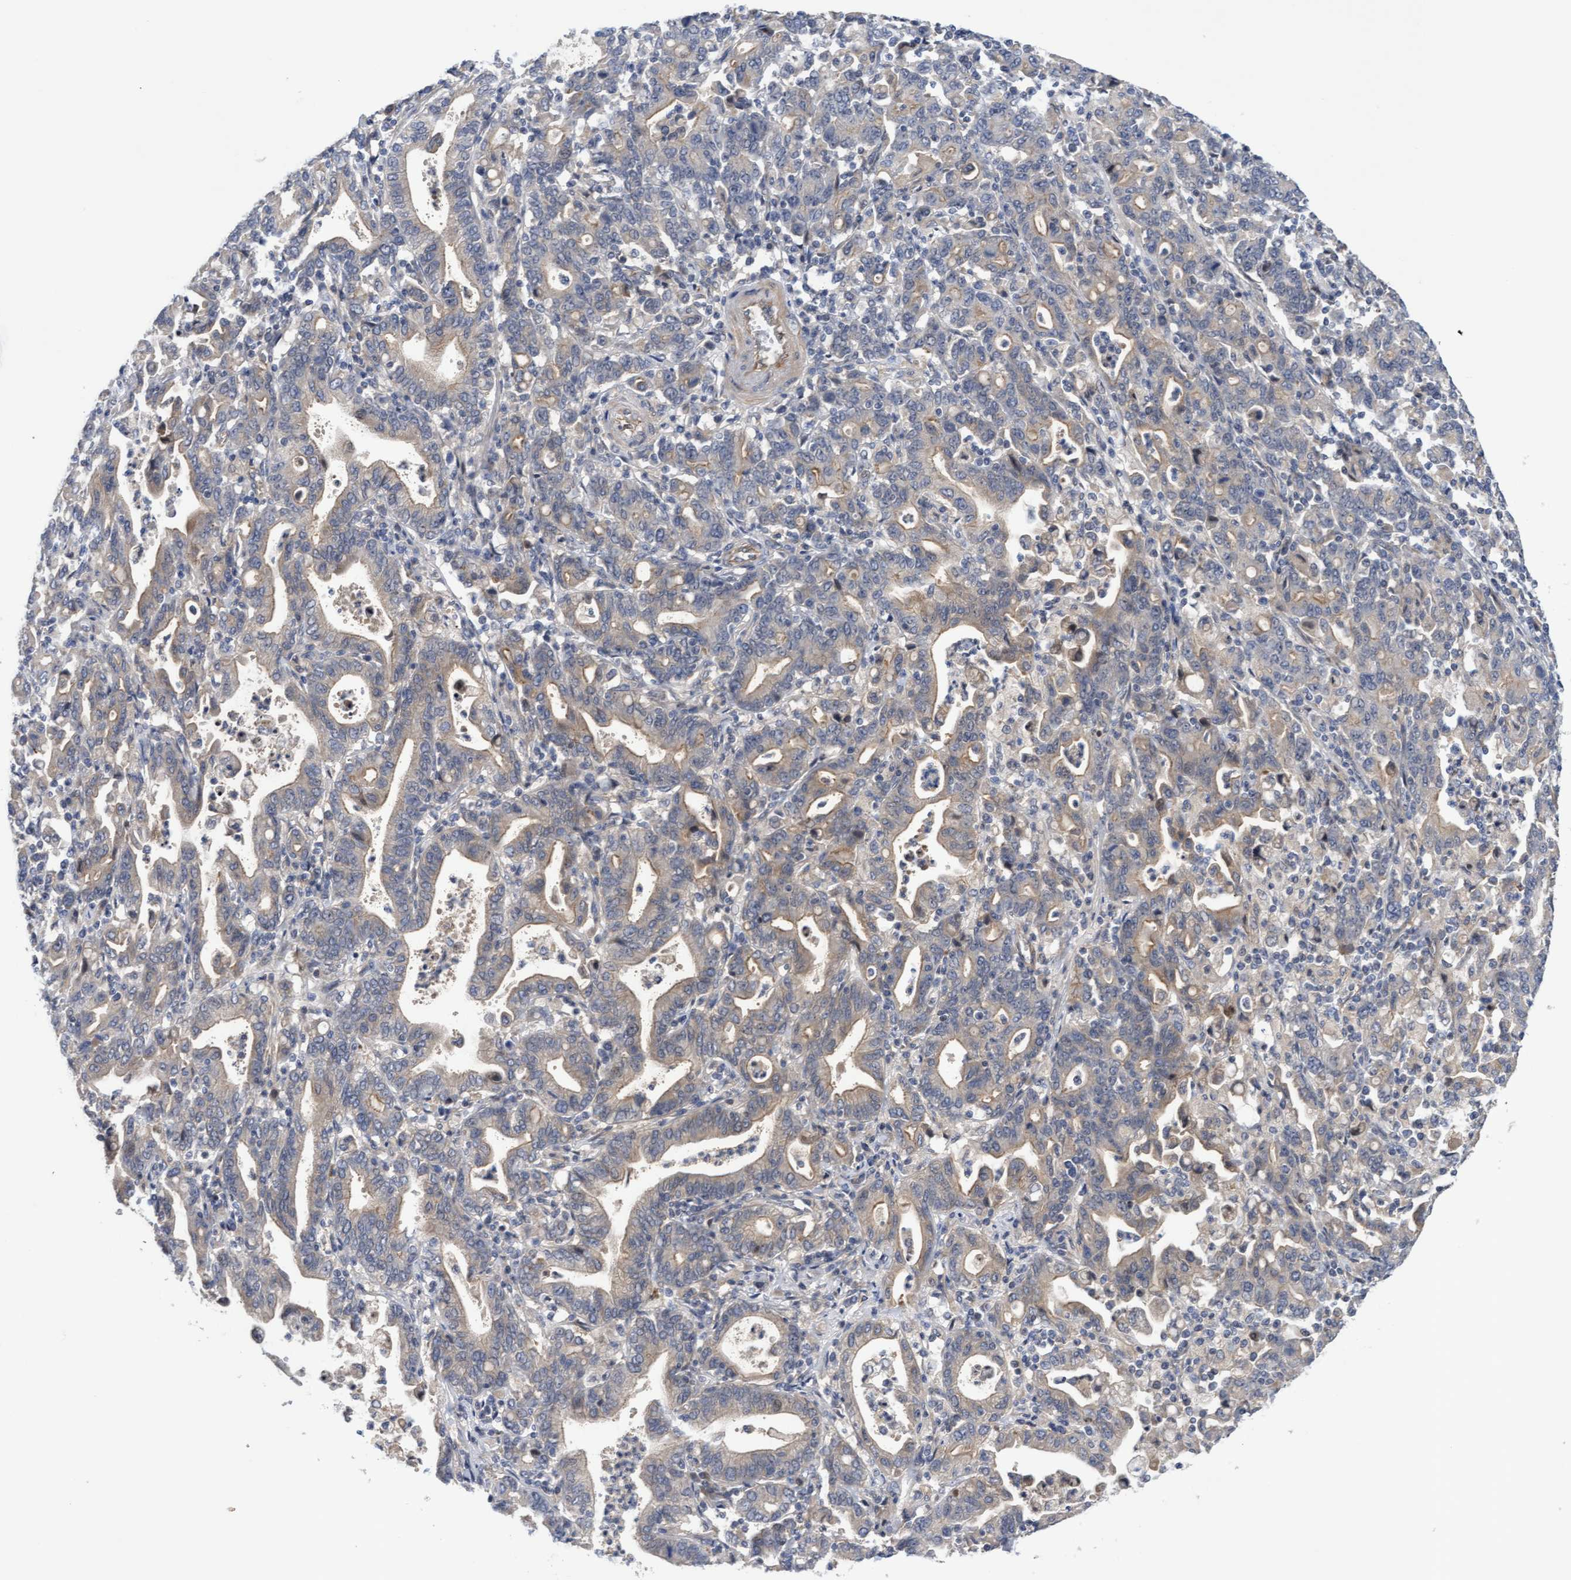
{"staining": {"intensity": "weak", "quantity": "<25%", "location": "cytoplasmic/membranous"}, "tissue": "stomach cancer", "cell_type": "Tumor cells", "image_type": "cancer", "snomed": [{"axis": "morphology", "description": "Adenocarcinoma, NOS"}, {"axis": "topography", "description": "Stomach, upper"}], "caption": "Tumor cells are negative for protein expression in human stomach cancer (adenocarcinoma). (DAB immunohistochemistry with hematoxylin counter stain).", "gene": "COBL", "patient": {"sex": "male", "age": 69}}